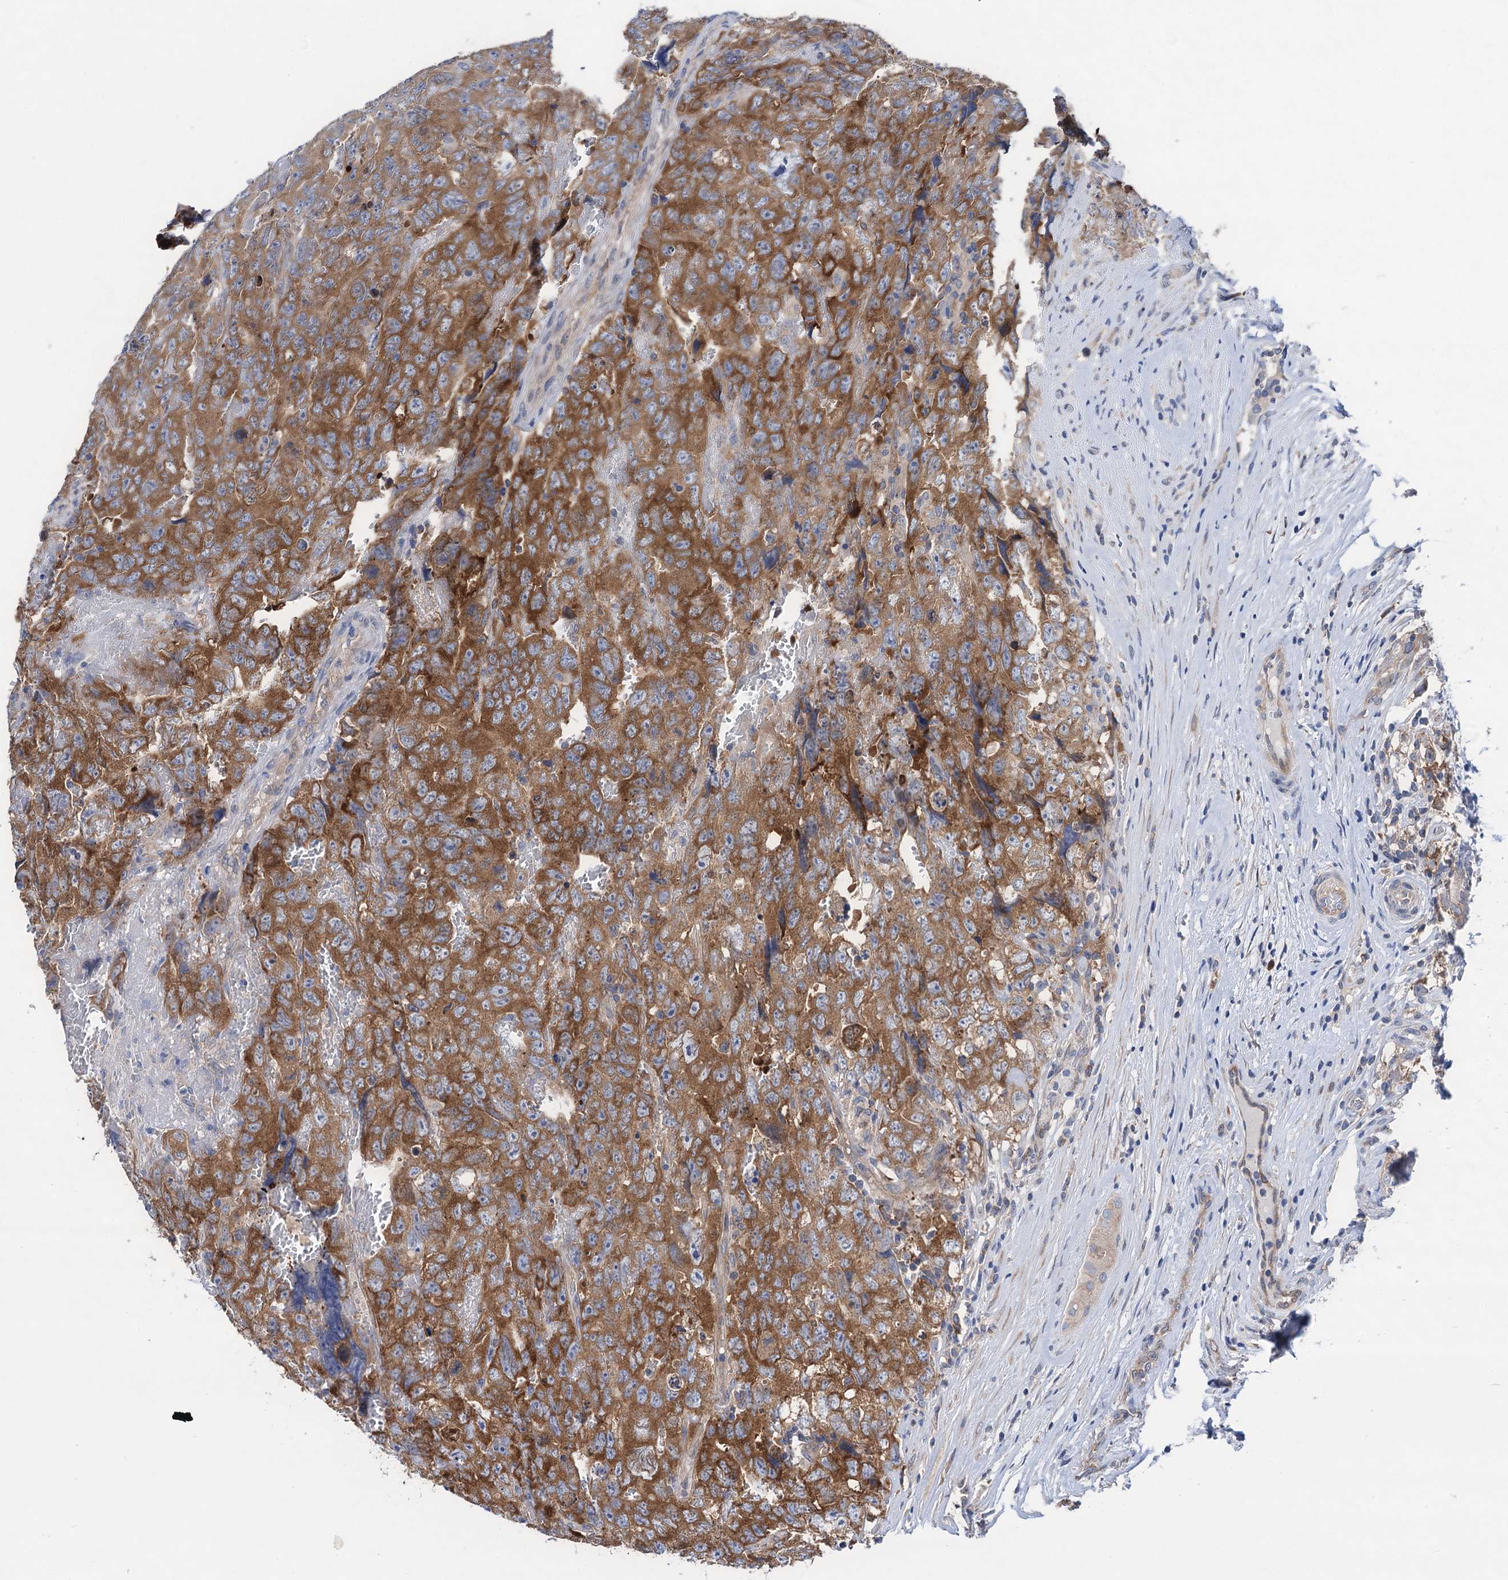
{"staining": {"intensity": "strong", "quantity": ">75%", "location": "cytoplasmic/membranous"}, "tissue": "testis cancer", "cell_type": "Tumor cells", "image_type": "cancer", "snomed": [{"axis": "morphology", "description": "Carcinoma, Embryonal, NOS"}, {"axis": "topography", "description": "Testis"}], "caption": "Tumor cells reveal strong cytoplasmic/membranous positivity in approximately >75% of cells in testis cancer (embryonal carcinoma).", "gene": "ZNRD2", "patient": {"sex": "male", "age": 45}}